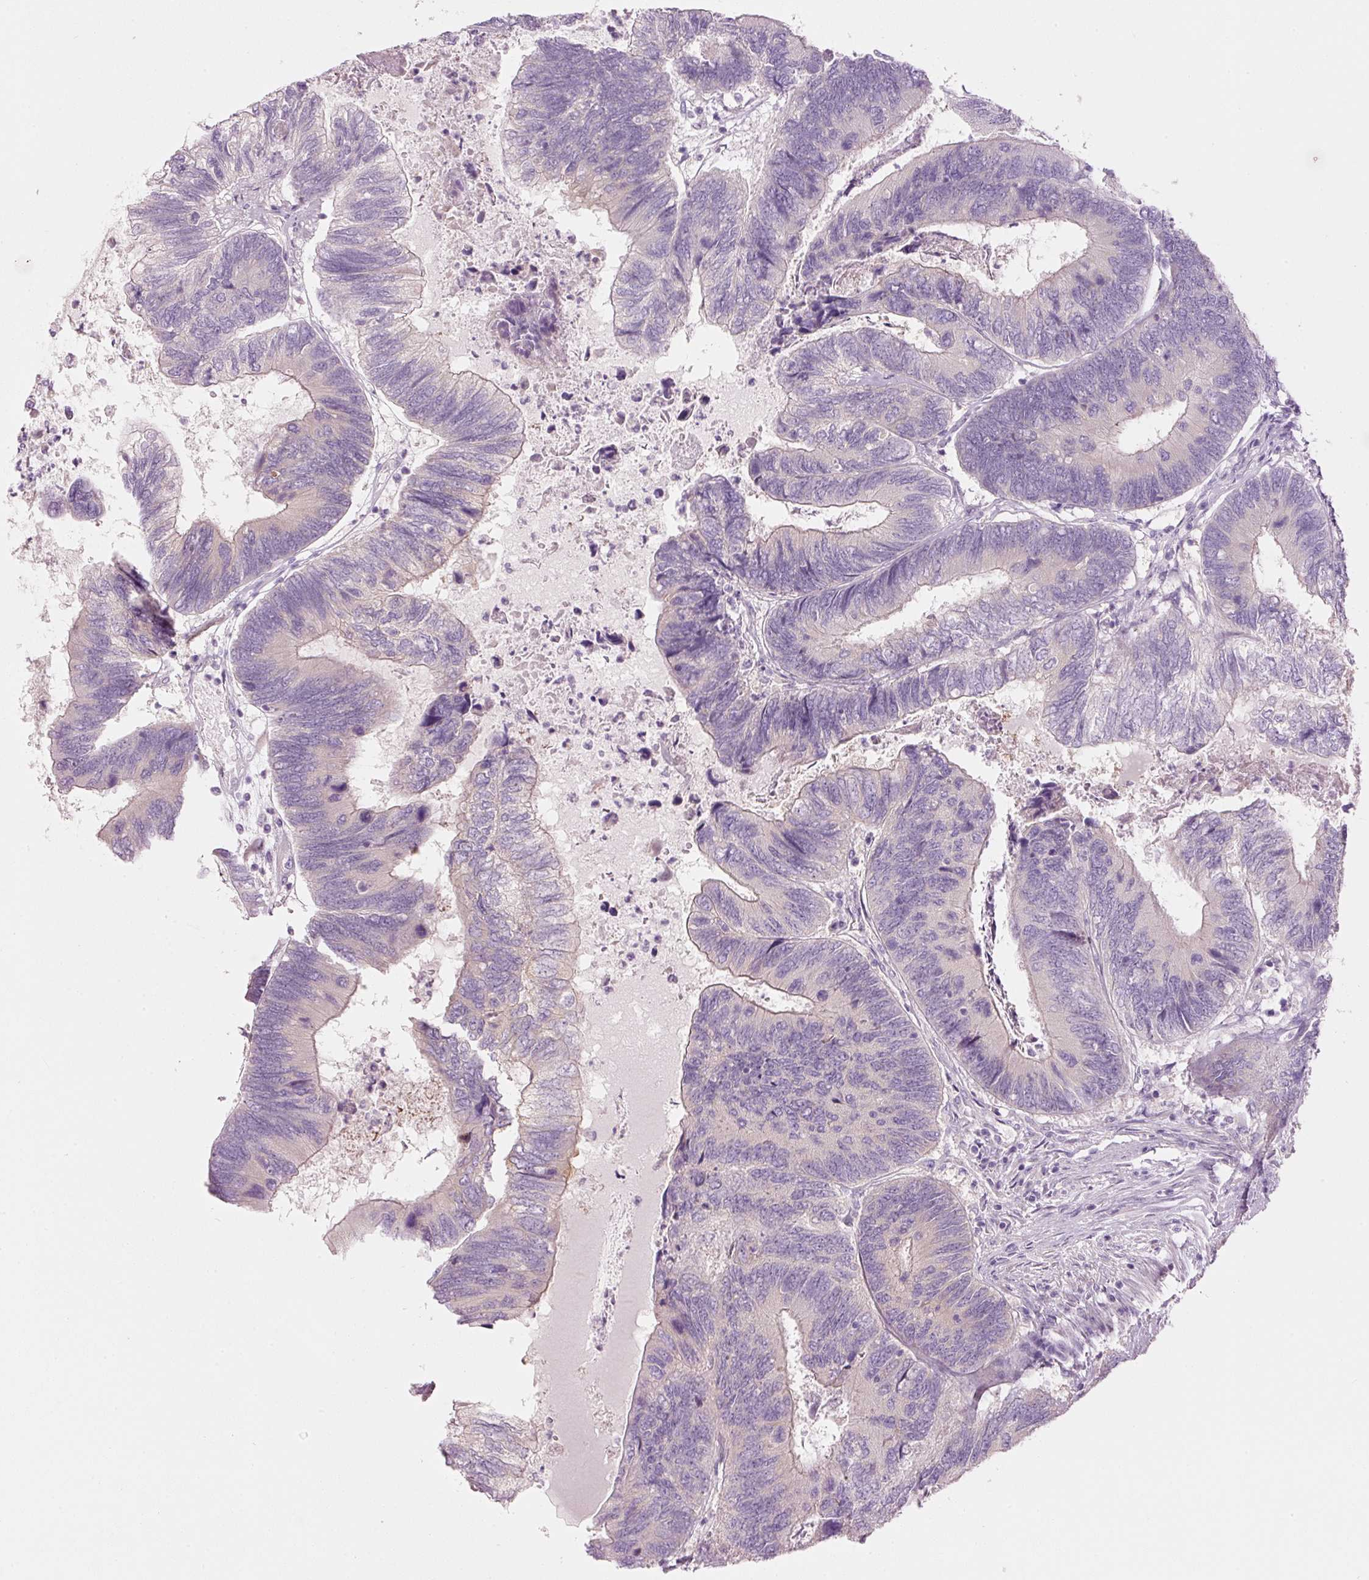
{"staining": {"intensity": "weak", "quantity": "<25%", "location": "cytoplasmic/membranous"}, "tissue": "colorectal cancer", "cell_type": "Tumor cells", "image_type": "cancer", "snomed": [{"axis": "morphology", "description": "Adenocarcinoma, NOS"}, {"axis": "topography", "description": "Colon"}], "caption": "A micrograph of colorectal cancer (adenocarcinoma) stained for a protein exhibits no brown staining in tumor cells.", "gene": "PDXDC1", "patient": {"sex": "female", "age": 67}}